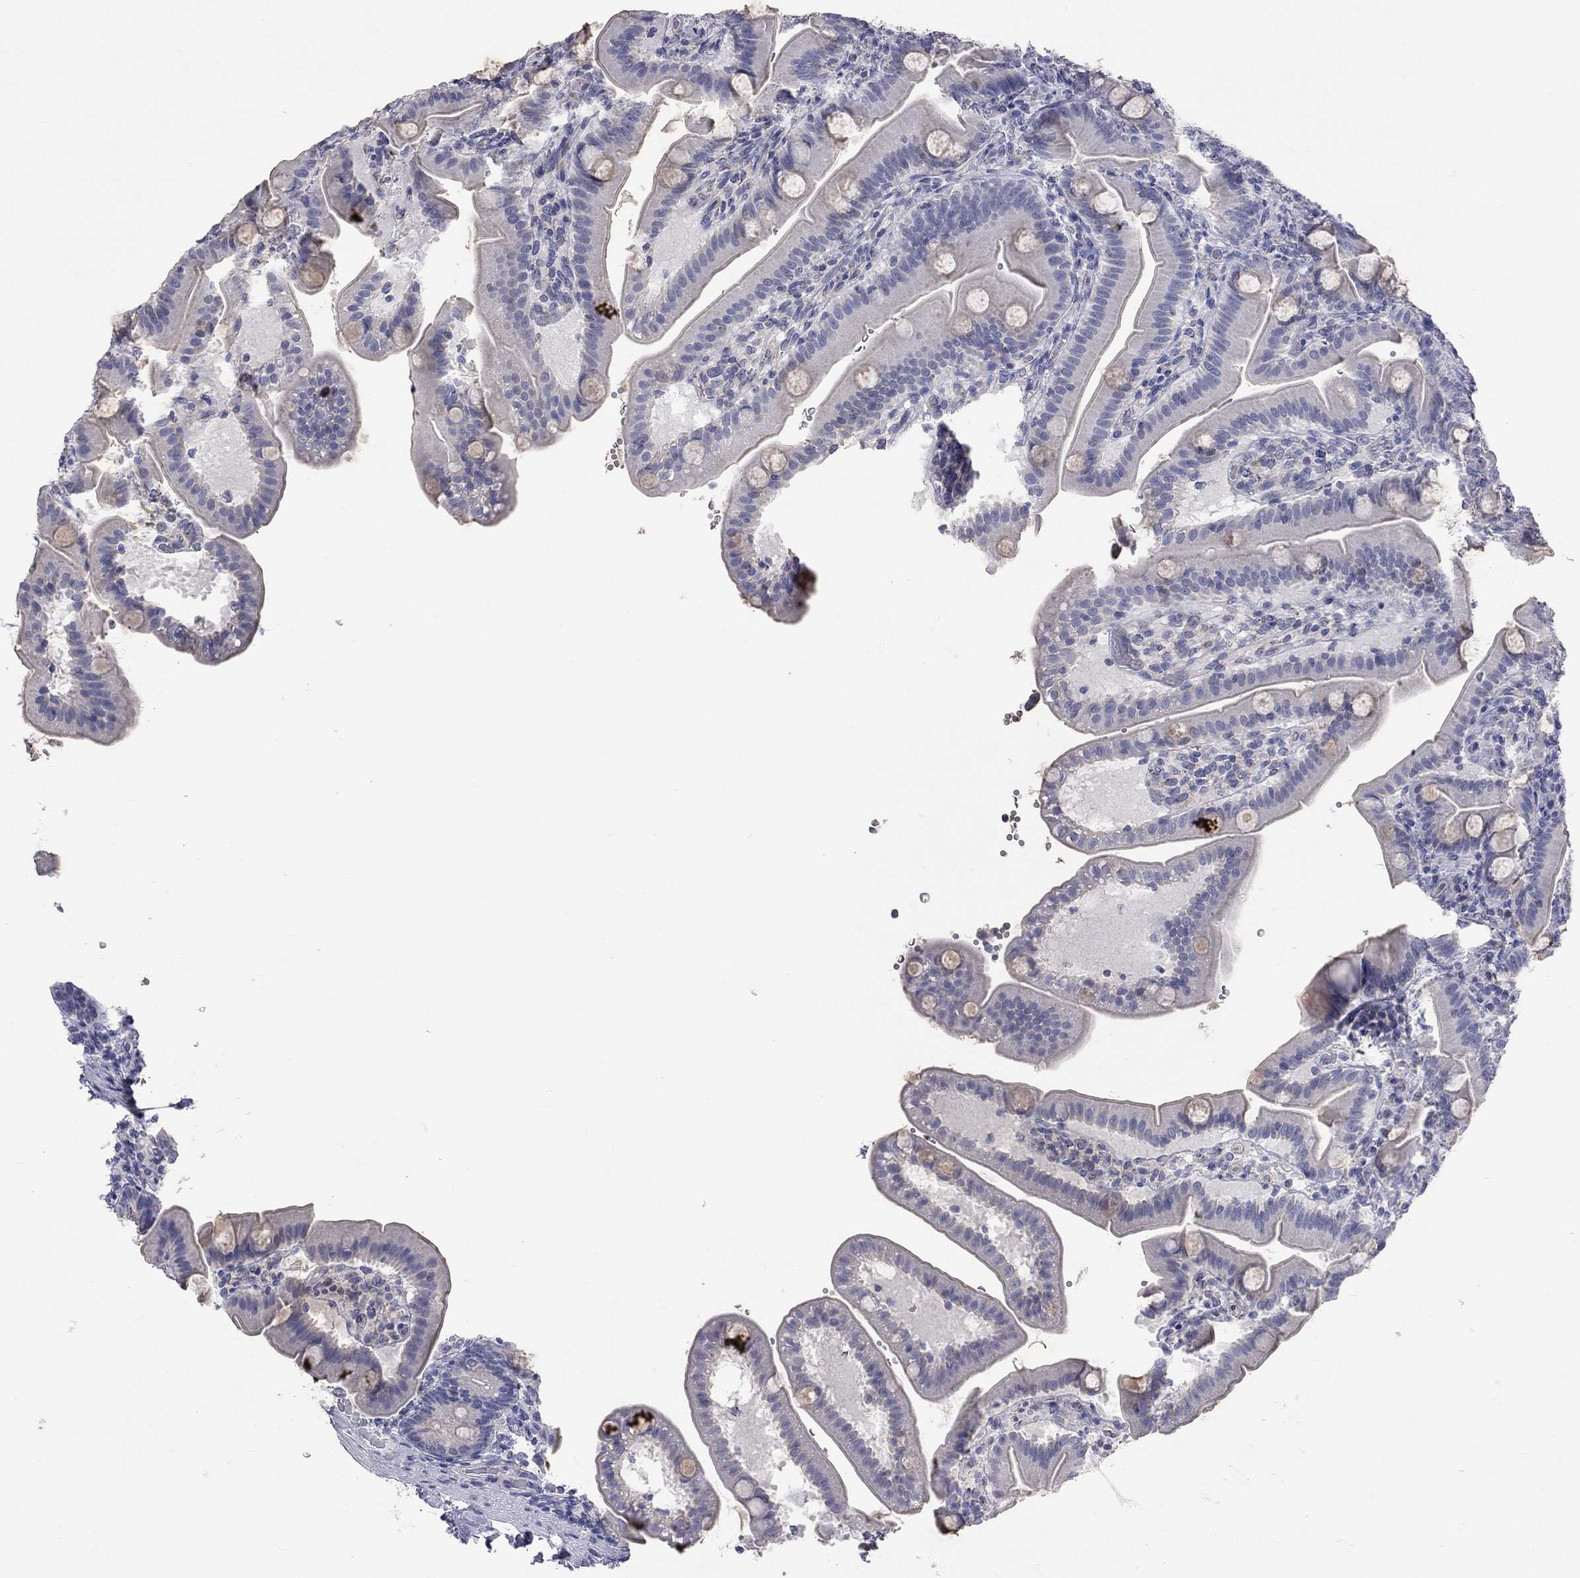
{"staining": {"intensity": "negative", "quantity": "none", "location": "none"}, "tissue": "small intestine", "cell_type": "Glandular cells", "image_type": "normal", "snomed": [{"axis": "morphology", "description": "Normal tissue, NOS"}, {"axis": "topography", "description": "Small intestine"}], "caption": "Glandular cells show no significant protein positivity in normal small intestine. Nuclei are stained in blue.", "gene": "OPRK1", "patient": {"sex": "male", "age": 66}}